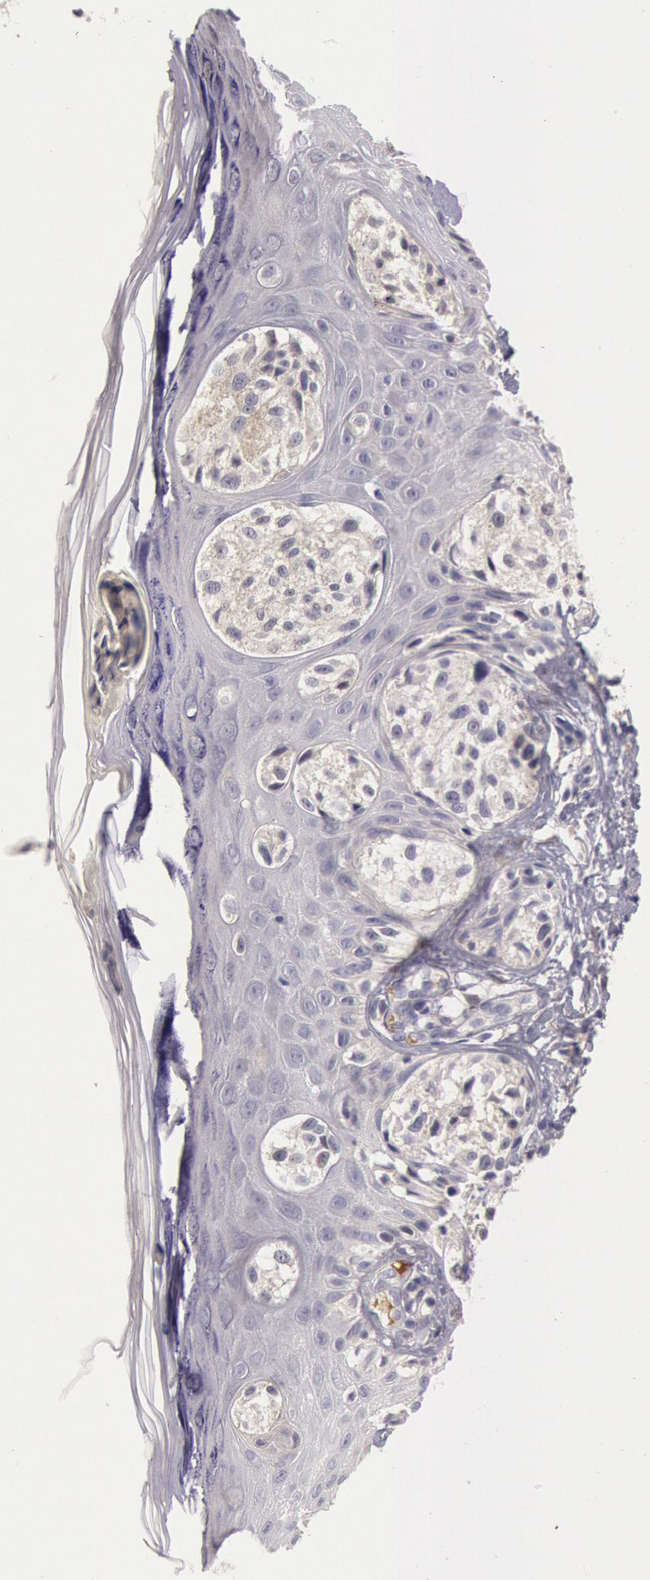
{"staining": {"intensity": "negative", "quantity": "none", "location": "none"}, "tissue": "melanoma", "cell_type": "Tumor cells", "image_type": "cancer", "snomed": [{"axis": "morphology", "description": "Malignant melanoma, NOS"}, {"axis": "topography", "description": "Skin"}], "caption": "Immunohistochemistry (IHC) of malignant melanoma demonstrates no expression in tumor cells. (DAB immunohistochemistry (IHC) with hematoxylin counter stain).", "gene": "C1R", "patient": {"sex": "male", "age": 57}}